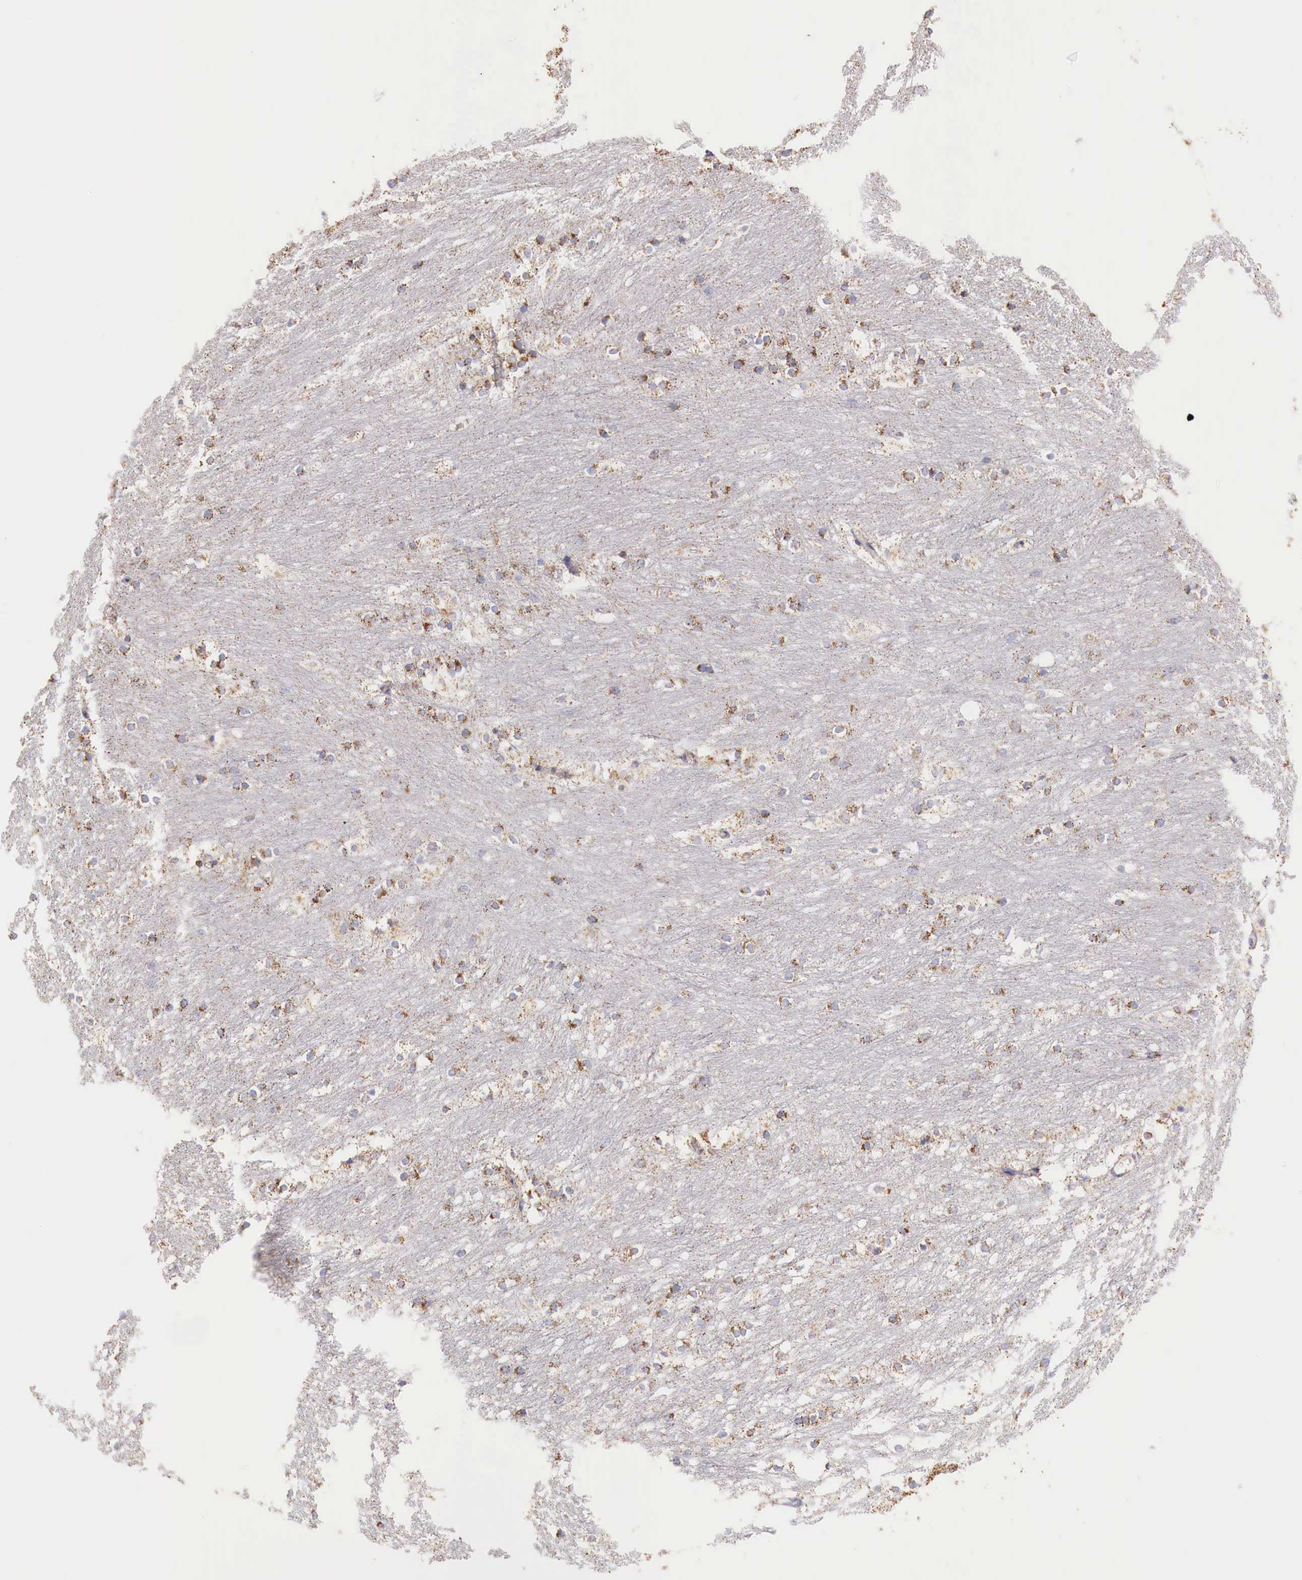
{"staining": {"intensity": "weak", "quantity": "<25%", "location": "cytoplasmic/membranous"}, "tissue": "caudate", "cell_type": "Glial cells", "image_type": "normal", "snomed": [{"axis": "morphology", "description": "Normal tissue, NOS"}, {"axis": "topography", "description": "Lateral ventricle wall"}], "caption": "This is an immunohistochemistry (IHC) micrograph of benign caudate. There is no staining in glial cells.", "gene": "IDH3G", "patient": {"sex": "female", "age": 19}}